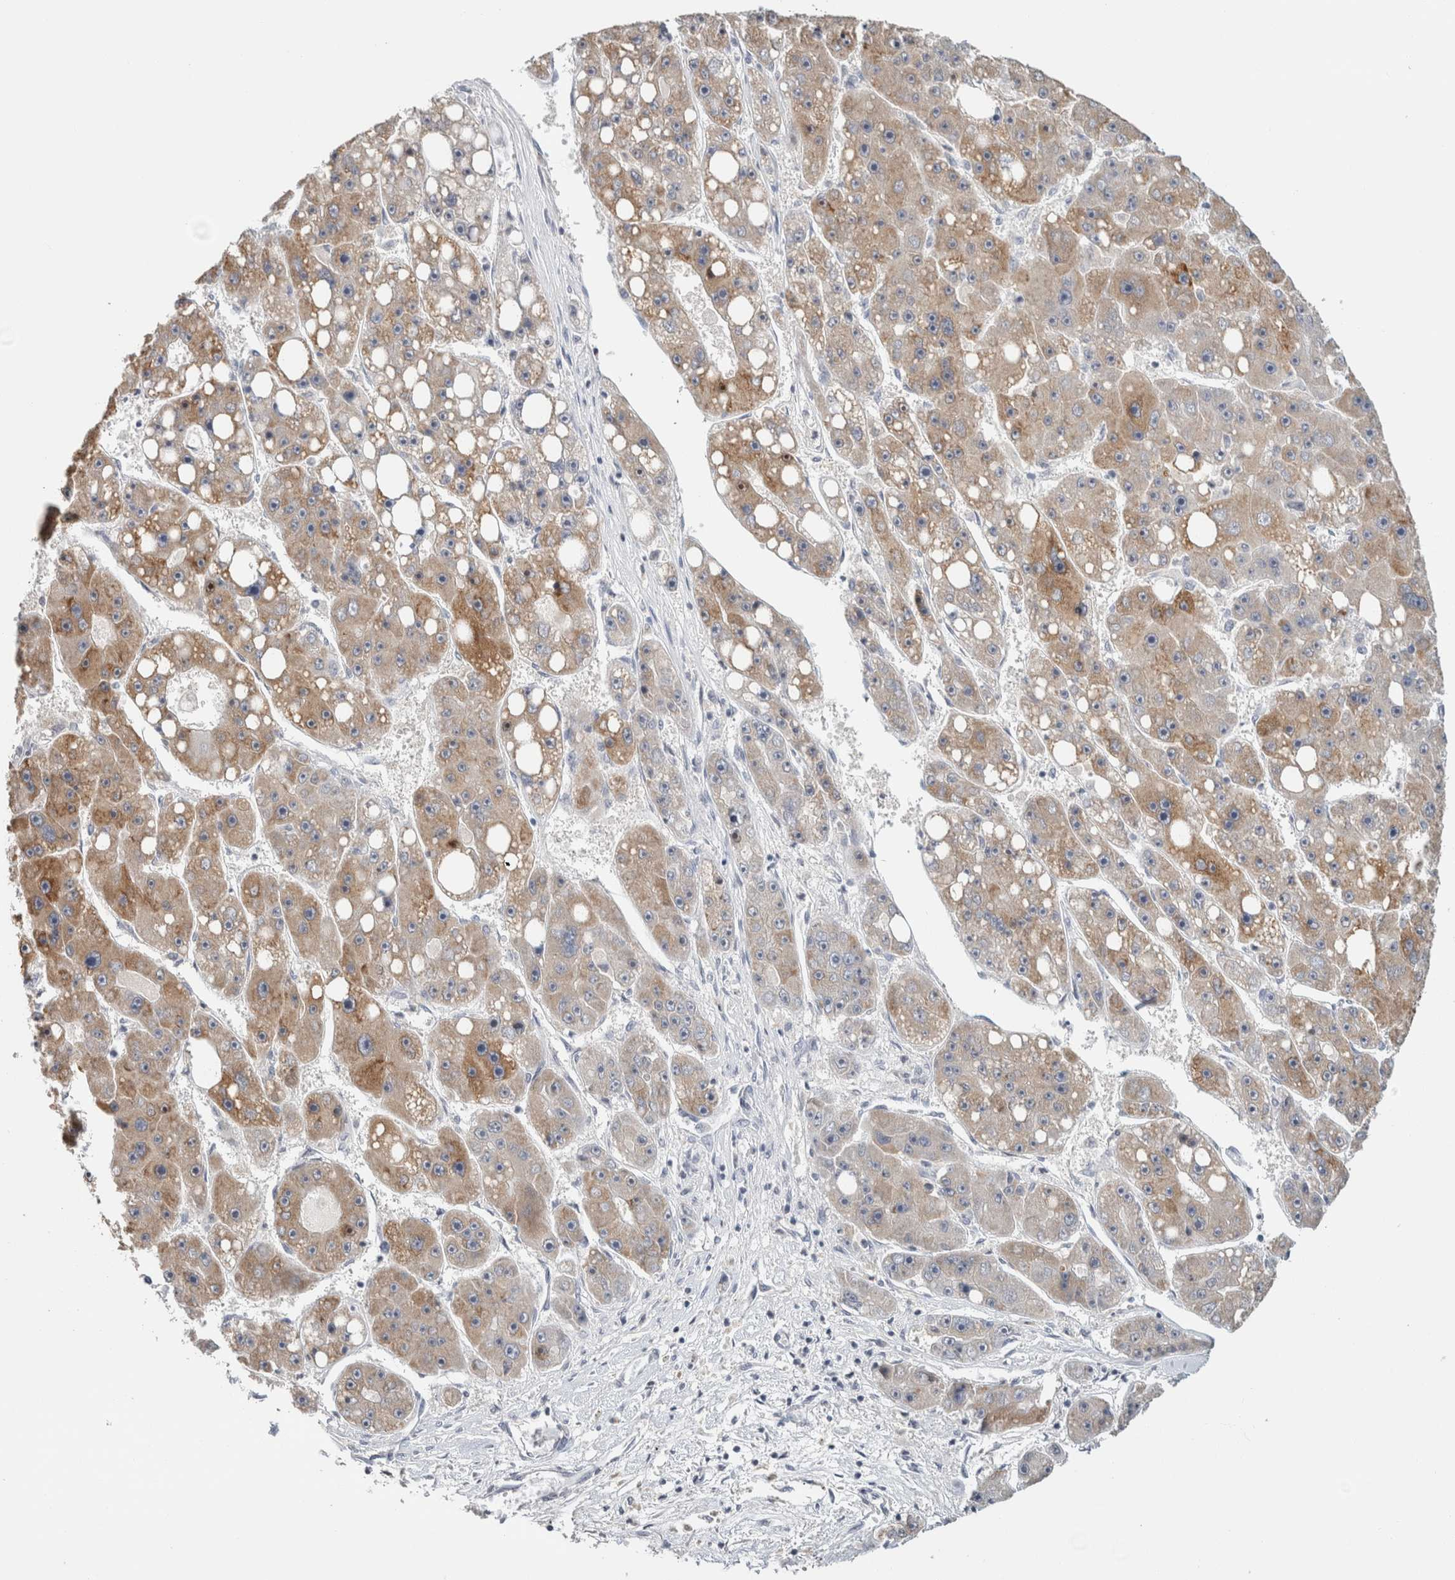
{"staining": {"intensity": "moderate", "quantity": "<25%", "location": "cytoplasmic/membranous"}, "tissue": "liver cancer", "cell_type": "Tumor cells", "image_type": "cancer", "snomed": [{"axis": "morphology", "description": "Carcinoma, Hepatocellular, NOS"}, {"axis": "topography", "description": "Liver"}], "caption": "Immunohistochemical staining of hepatocellular carcinoma (liver) reveals moderate cytoplasmic/membranous protein expression in about <25% of tumor cells.", "gene": "CRAT", "patient": {"sex": "female", "age": 61}}